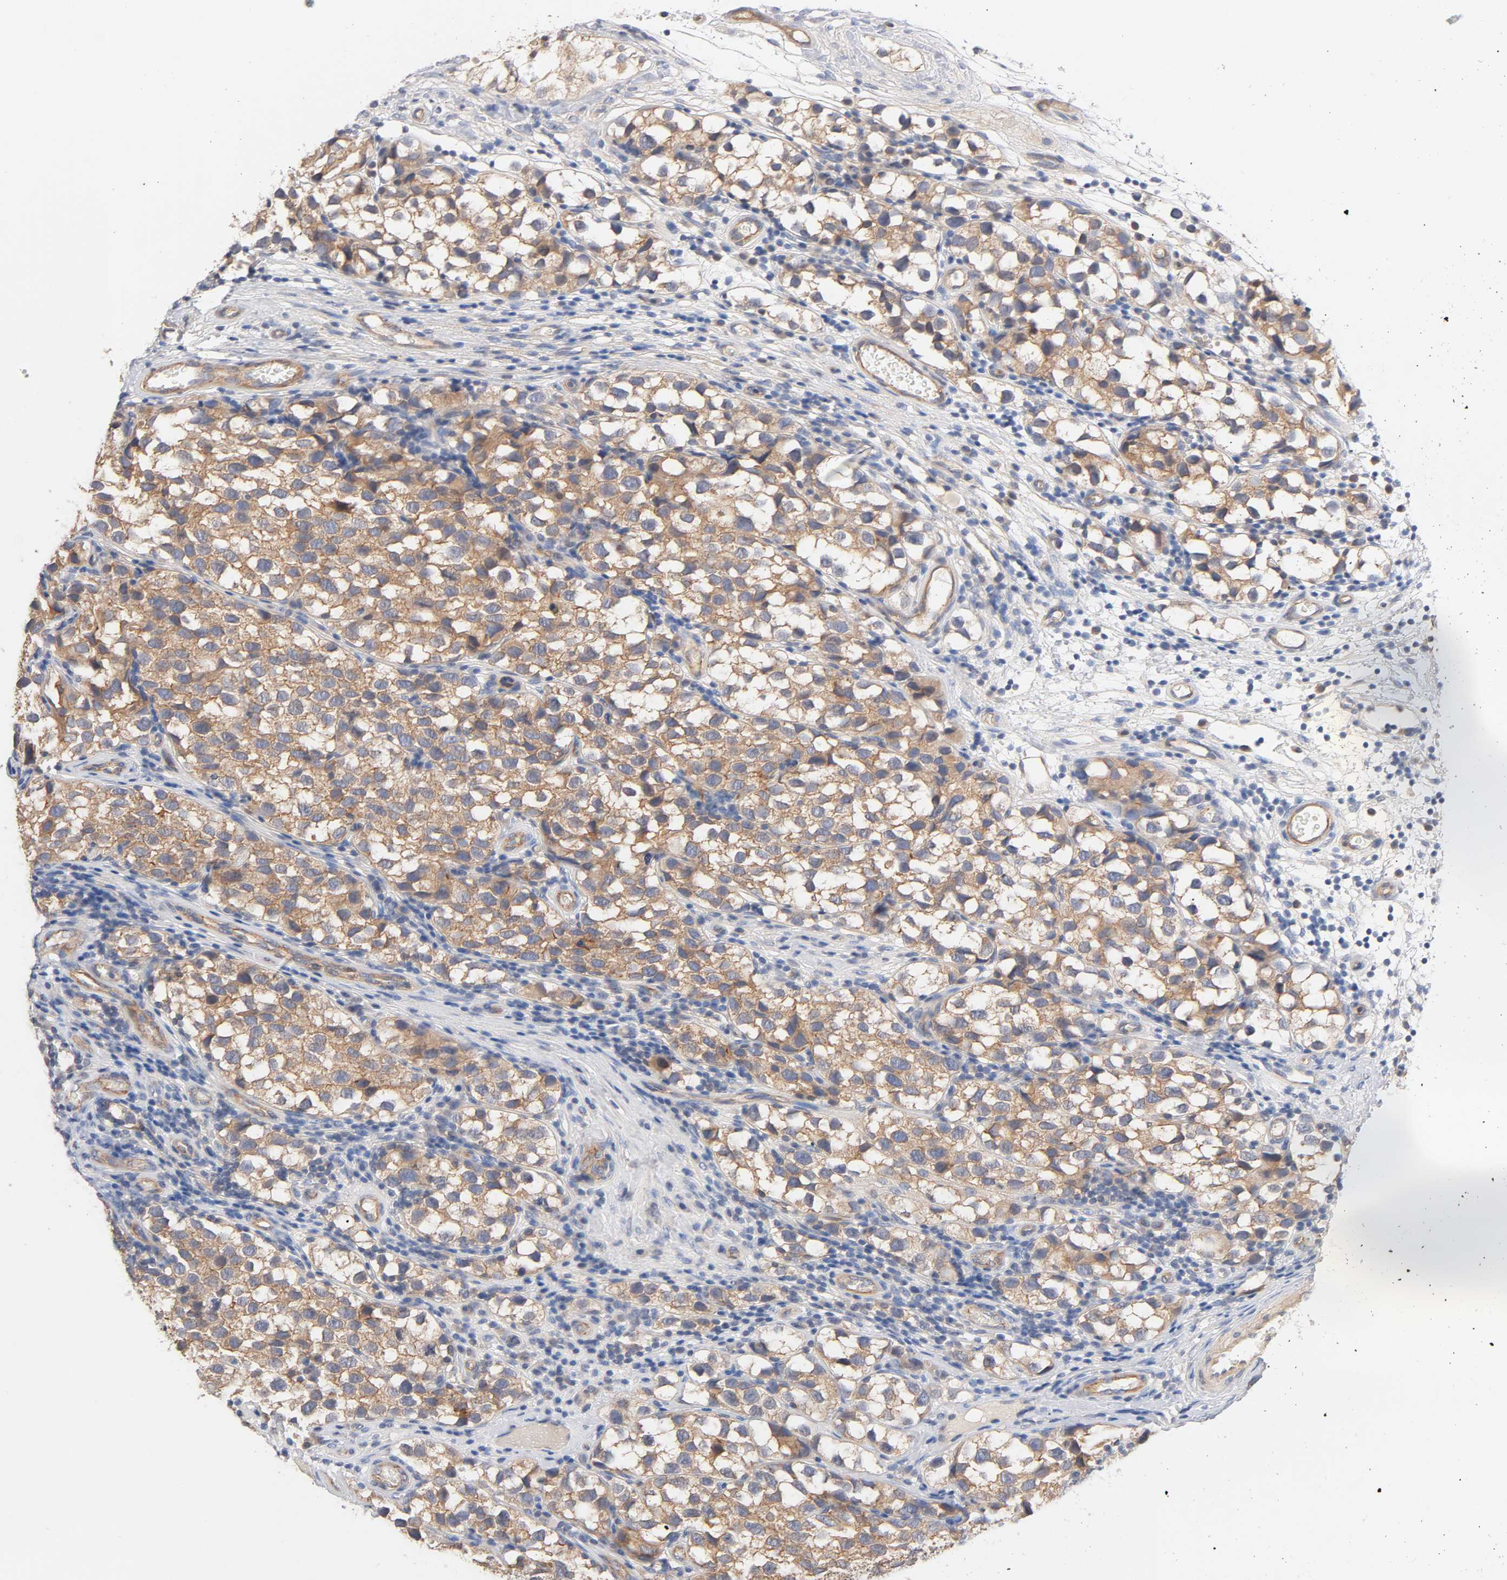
{"staining": {"intensity": "moderate", "quantity": ">75%", "location": "cytoplasmic/membranous"}, "tissue": "testis cancer", "cell_type": "Tumor cells", "image_type": "cancer", "snomed": [{"axis": "morphology", "description": "Seminoma, NOS"}, {"axis": "topography", "description": "Testis"}], "caption": "Seminoma (testis) stained with a brown dye exhibits moderate cytoplasmic/membranous positive positivity in about >75% of tumor cells.", "gene": "STRN3", "patient": {"sex": "male", "age": 39}}